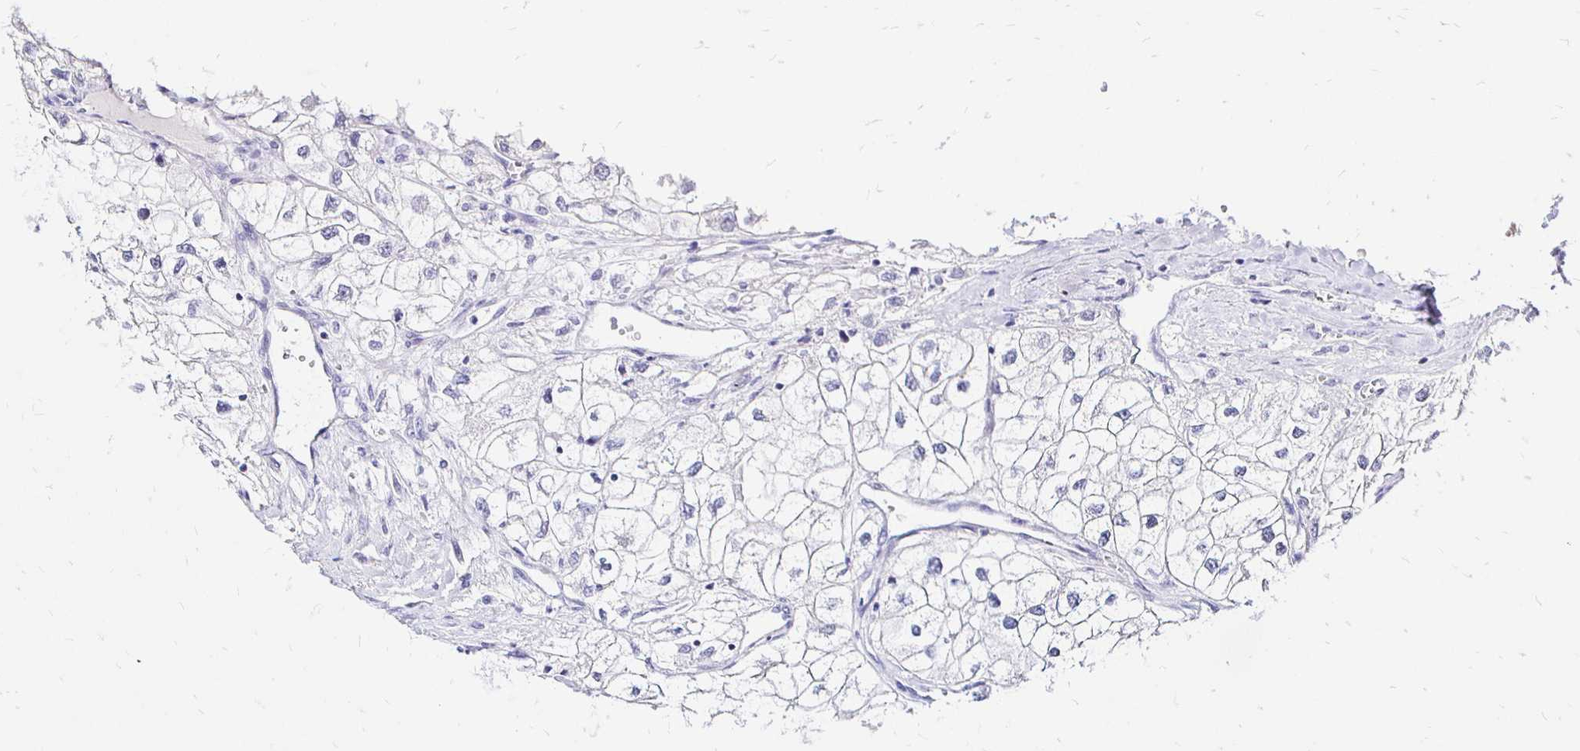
{"staining": {"intensity": "negative", "quantity": "none", "location": "none"}, "tissue": "renal cancer", "cell_type": "Tumor cells", "image_type": "cancer", "snomed": [{"axis": "morphology", "description": "Adenocarcinoma, NOS"}, {"axis": "topography", "description": "Kidney"}], "caption": "DAB (3,3'-diaminobenzidine) immunohistochemical staining of human renal cancer demonstrates no significant staining in tumor cells. (DAB immunohistochemistry (IHC) visualized using brightfield microscopy, high magnification).", "gene": "IRGC", "patient": {"sex": "male", "age": 59}}